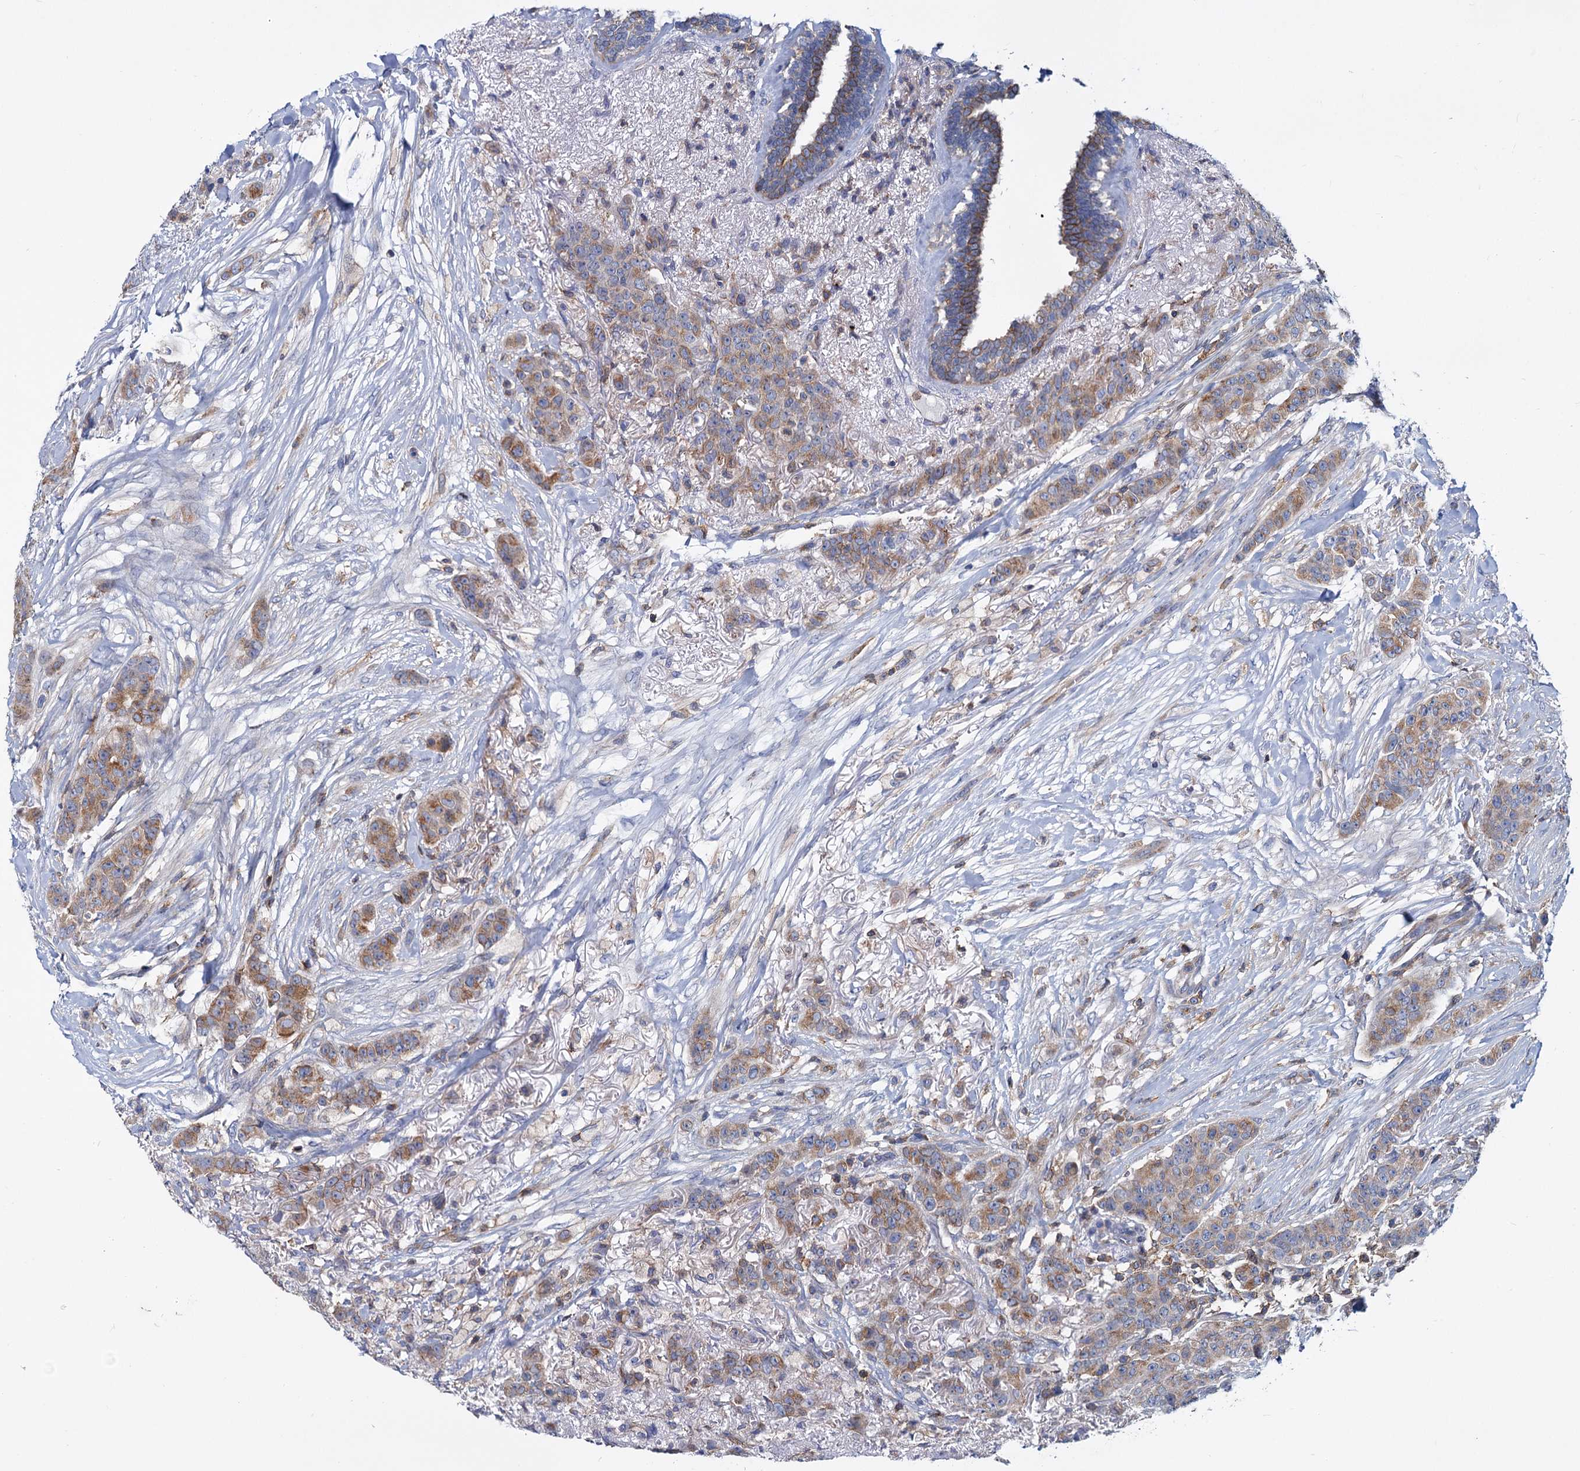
{"staining": {"intensity": "moderate", "quantity": ">75%", "location": "cytoplasmic/membranous"}, "tissue": "breast cancer", "cell_type": "Tumor cells", "image_type": "cancer", "snomed": [{"axis": "morphology", "description": "Duct carcinoma"}, {"axis": "topography", "description": "Breast"}], "caption": "IHC of human intraductal carcinoma (breast) shows medium levels of moderate cytoplasmic/membranous expression in approximately >75% of tumor cells.", "gene": "LRCH4", "patient": {"sex": "female", "age": 40}}